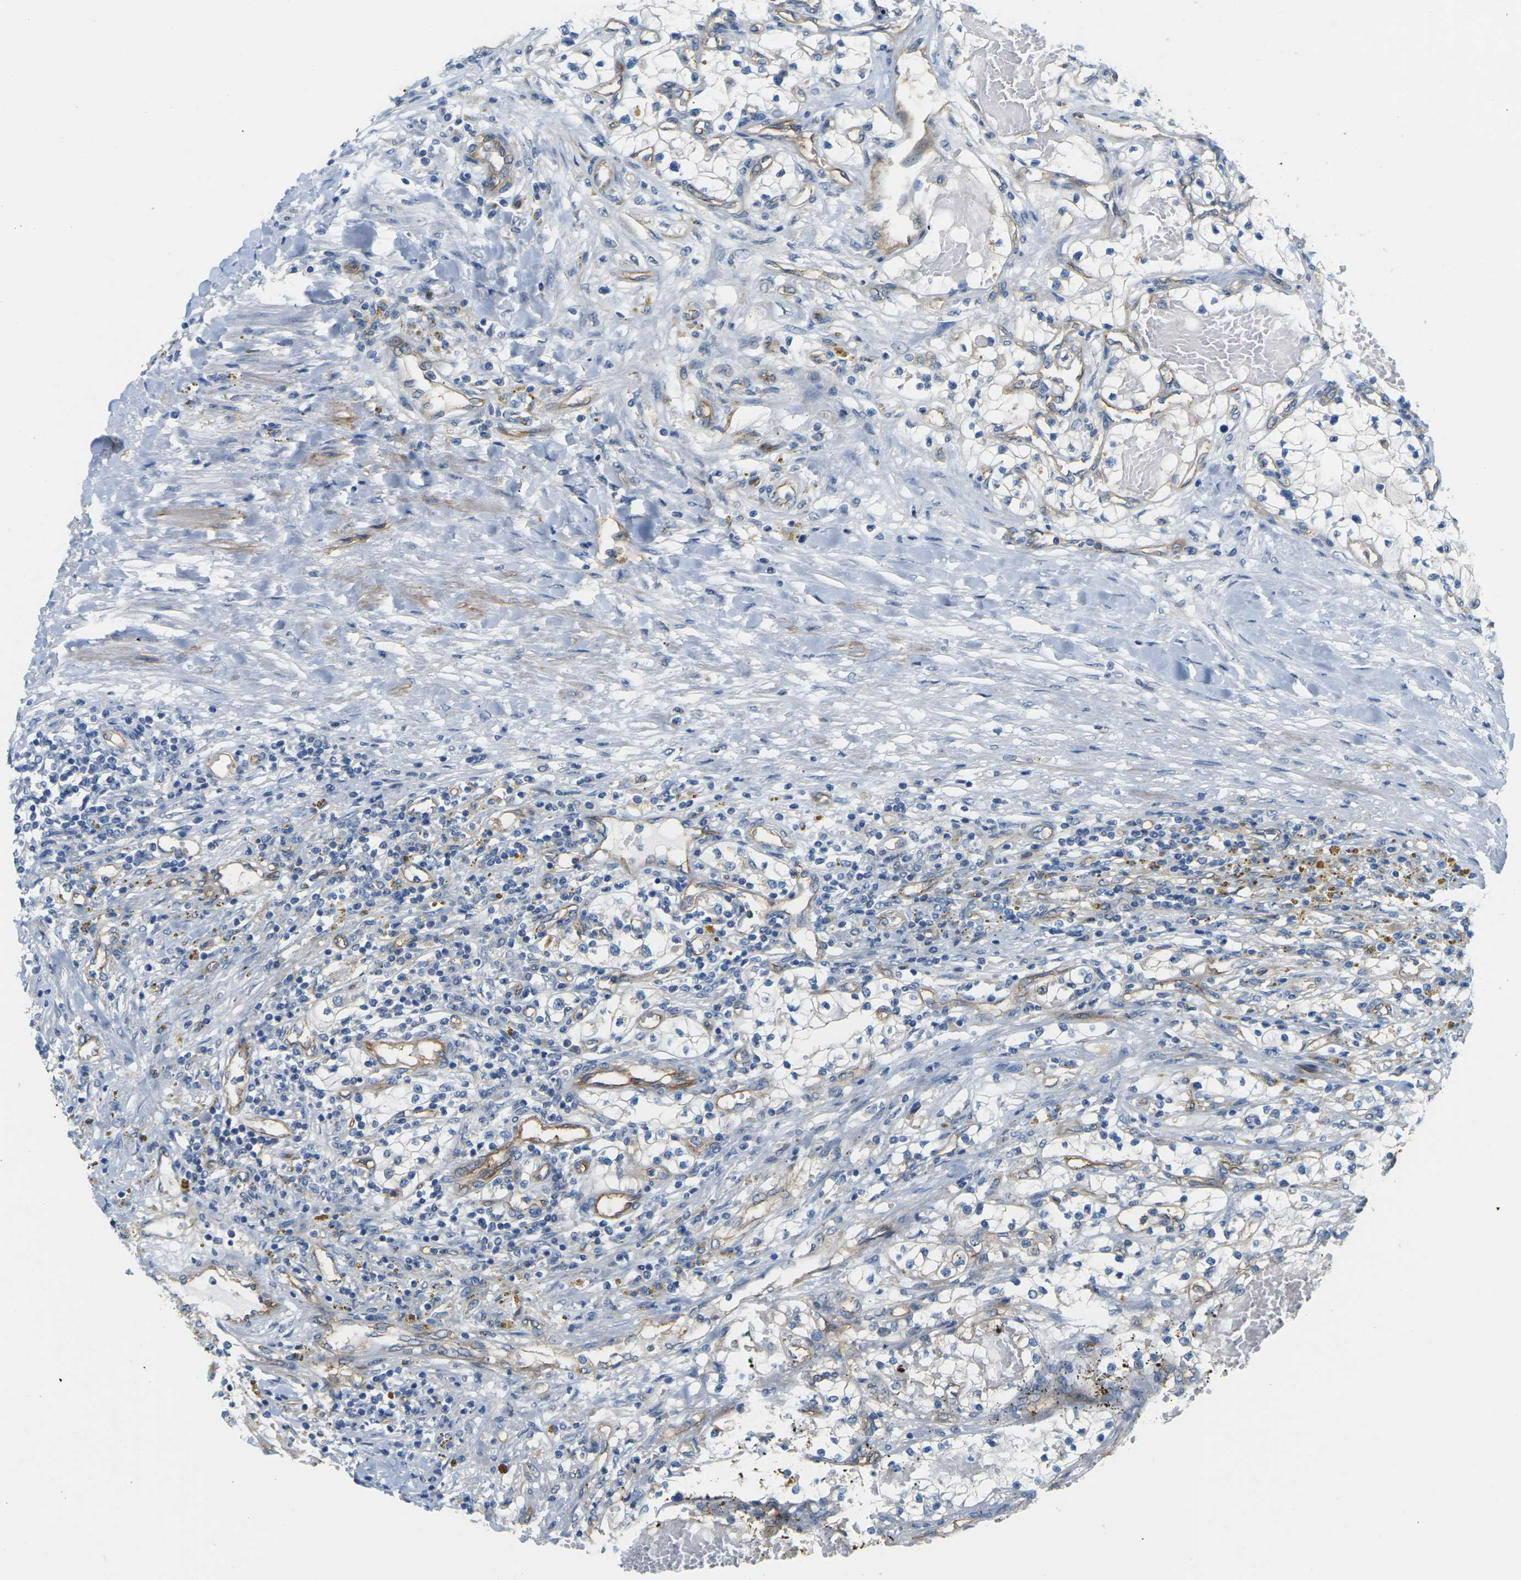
{"staining": {"intensity": "negative", "quantity": "none", "location": "none"}, "tissue": "renal cancer", "cell_type": "Tumor cells", "image_type": "cancer", "snomed": [{"axis": "morphology", "description": "Adenocarcinoma, NOS"}, {"axis": "topography", "description": "Kidney"}], "caption": "Human renal cancer (adenocarcinoma) stained for a protein using IHC reveals no positivity in tumor cells.", "gene": "ITGA5", "patient": {"sex": "male", "age": 68}}